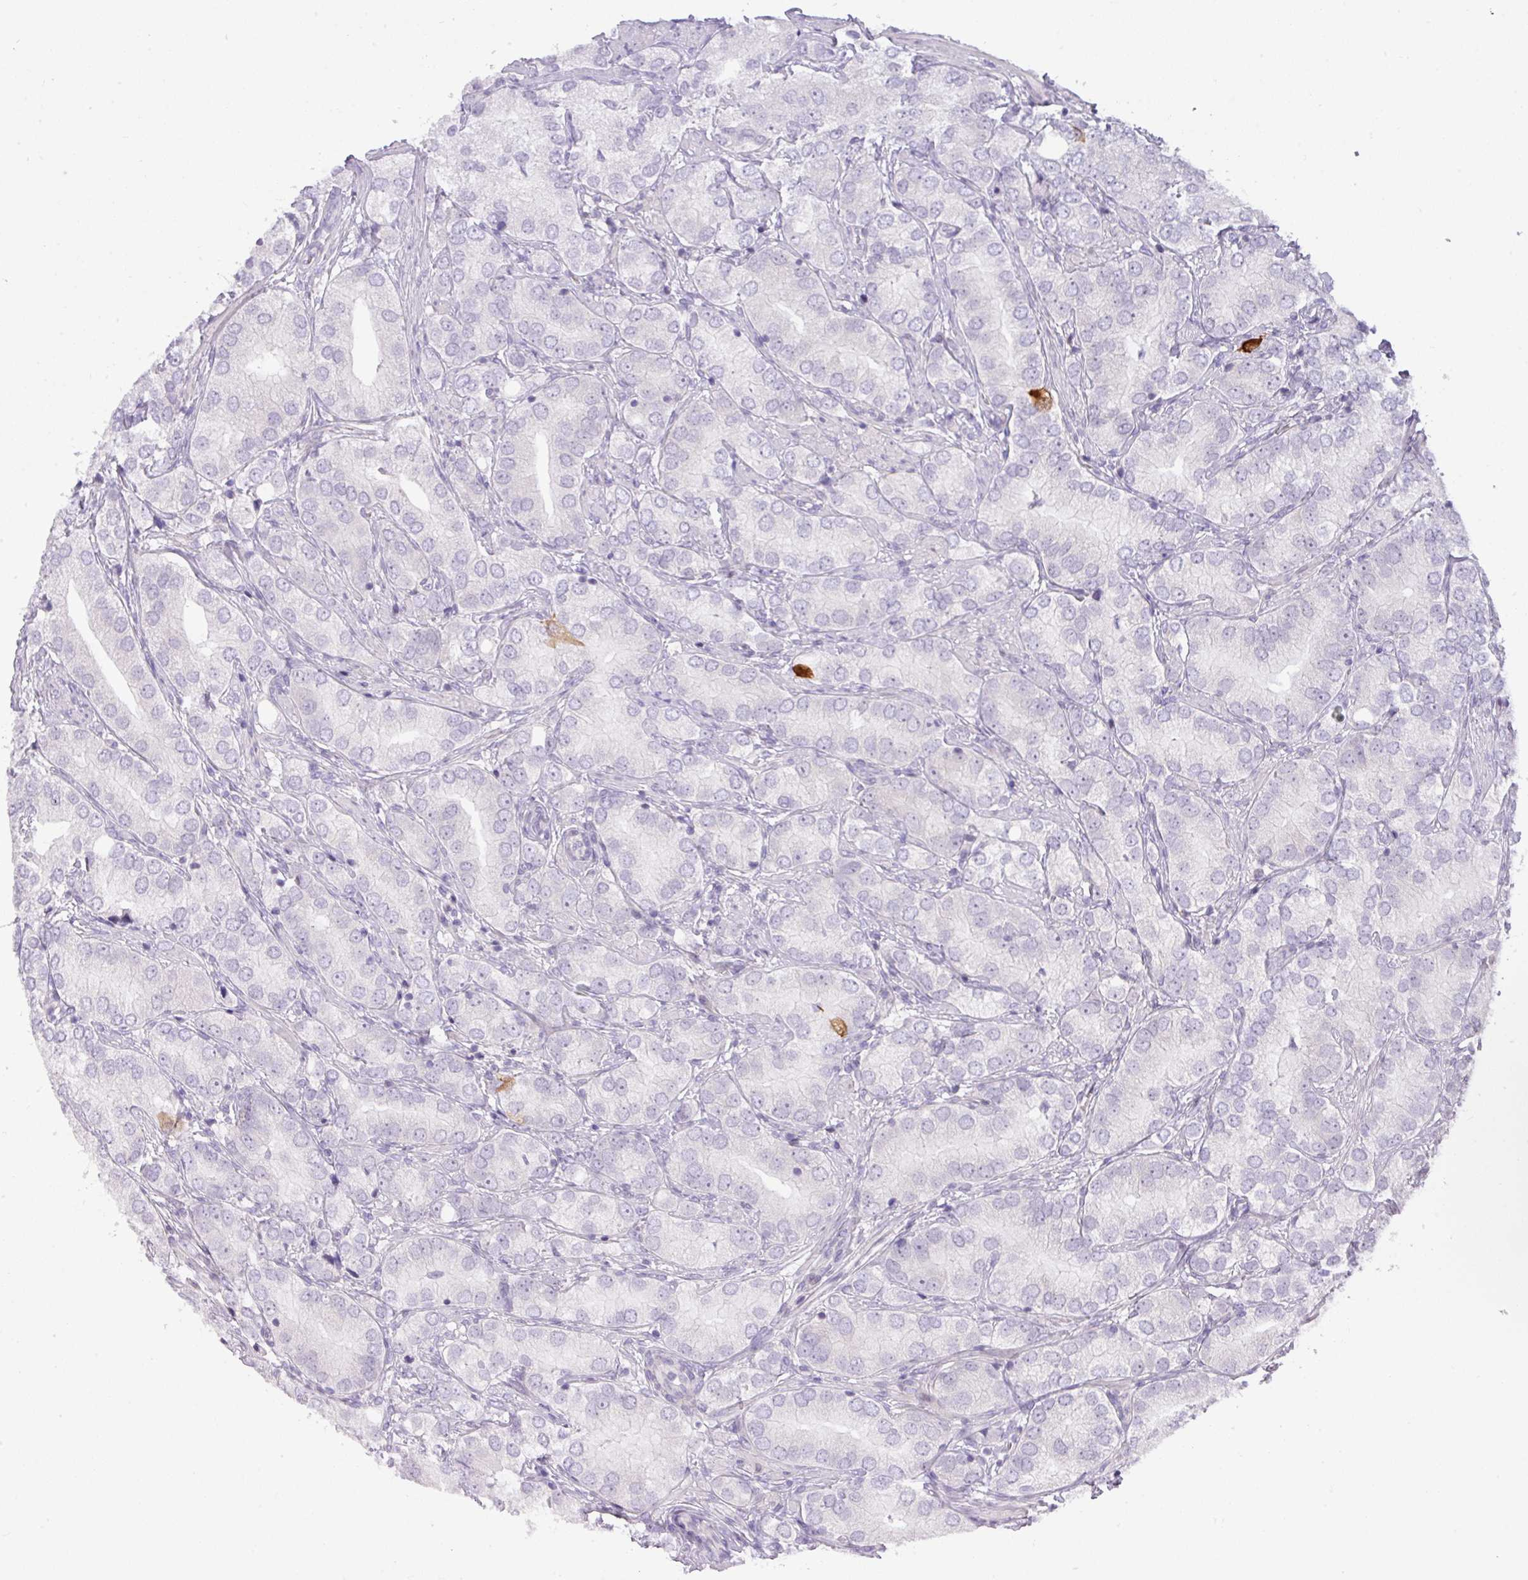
{"staining": {"intensity": "negative", "quantity": "none", "location": "none"}, "tissue": "prostate cancer", "cell_type": "Tumor cells", "image_type": "cancer", "snomed": [{"axis": "morphology", "description": "Adenocarcinoma, High grade"}, {"axis": "topography", "description": "Prostate"}], "caption": "This photomicrograph is of prostate adenocarcinoma (high-grade) stained with immunohistochemistry (IHC) to label a protein in brown with the nuclei are counter-stained blue. There is no expression in tumor cells. The staining was performed using DAB (3,3'-diaminobenzidine) to visualize the protein expression in brown, while the nuclei were stained in blue with hematoxylin (Magnification: 20x).", "gene": "ANKRD13B", "patient": {"sex": "male", "age": 82}}